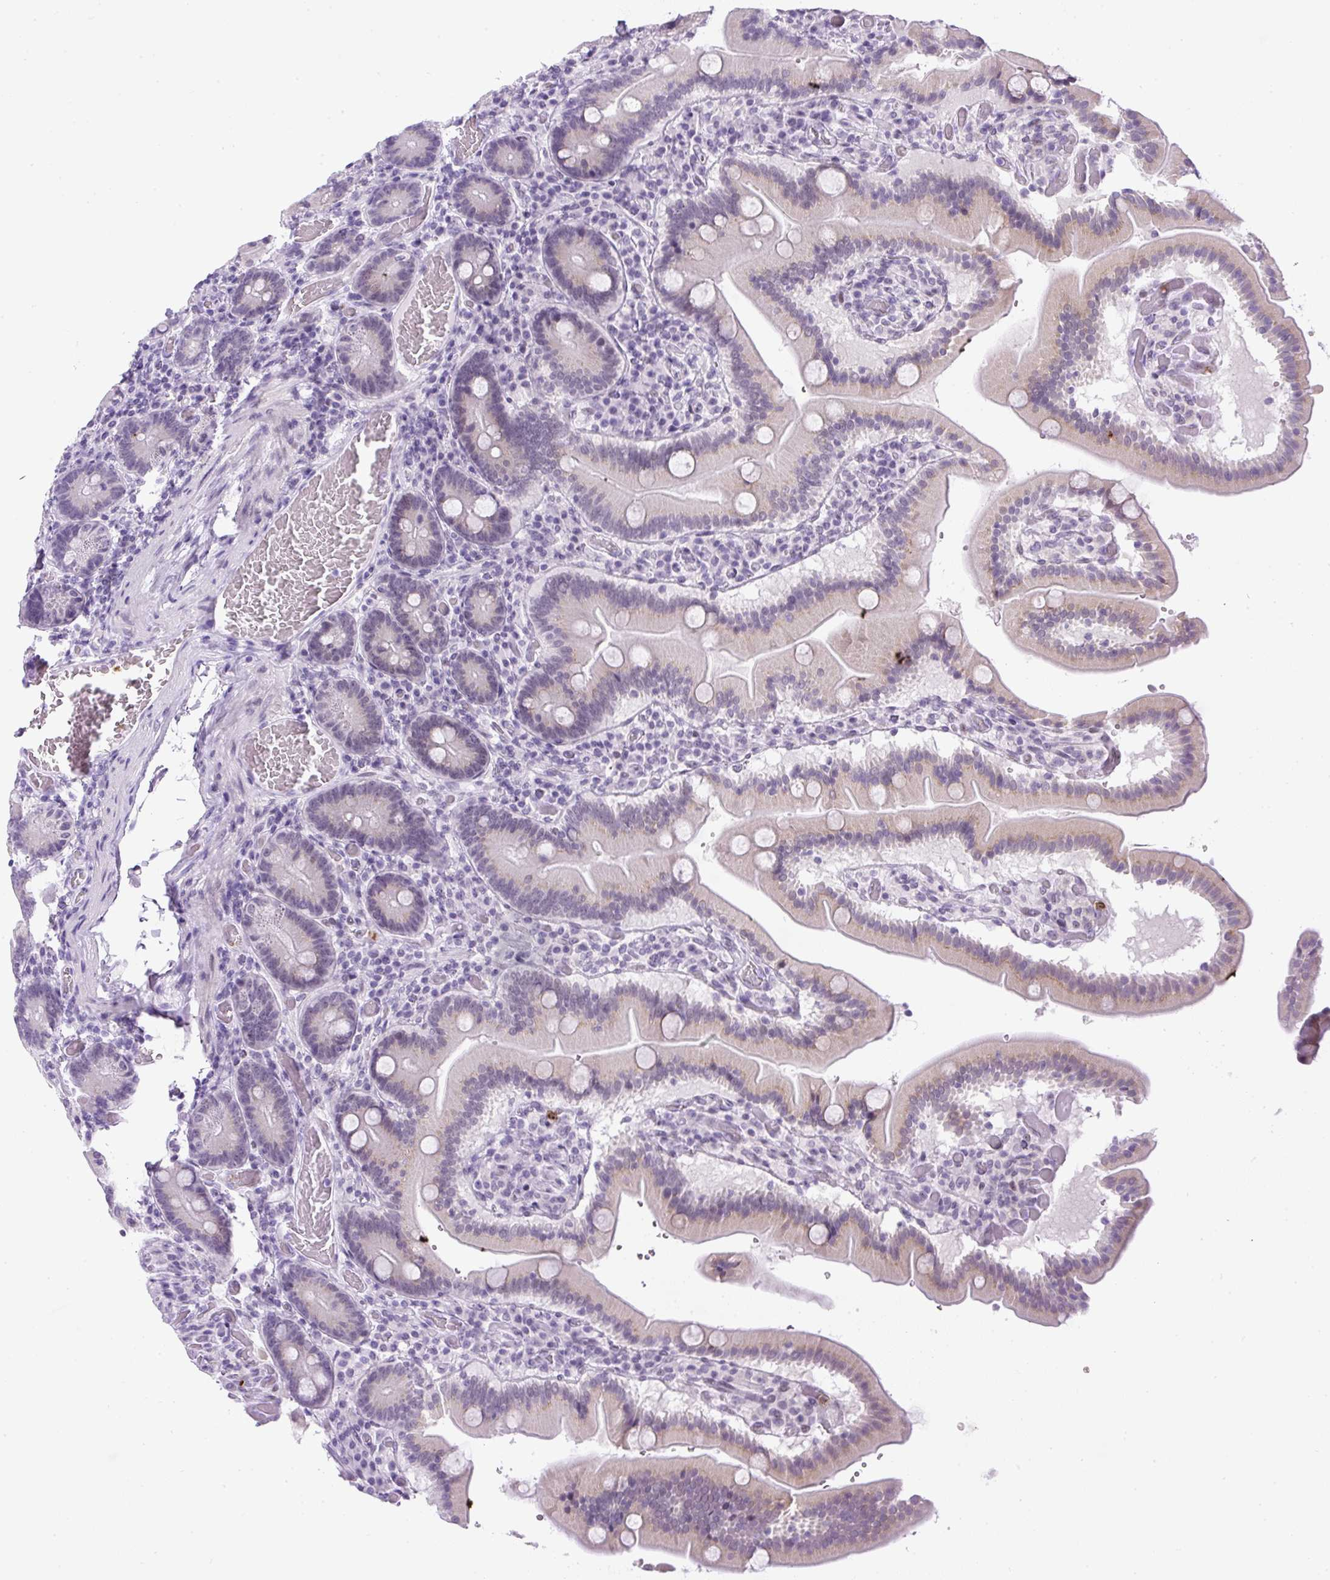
{"staining": {"intensity": "negative", "quantity": "none", "location": "none"}, "tissue": "duodenum", "cell_type": "Glandular cells", "image_type": "normal", "snomed": [{"axis": "morphology", "description": "Normal tissue, NOS"}, {"axis": "topography", "description": "Duodenum"}], "caption": "This micrograph is of unremarkable duodenum stained with immunohistochemistry (IHC) to label a protein in brown with the nuclei are counter-stained blue. There is no staining in glandular cells.", "gene": "RHBDD2", "patient": {"sex": "female", "age": 62}}